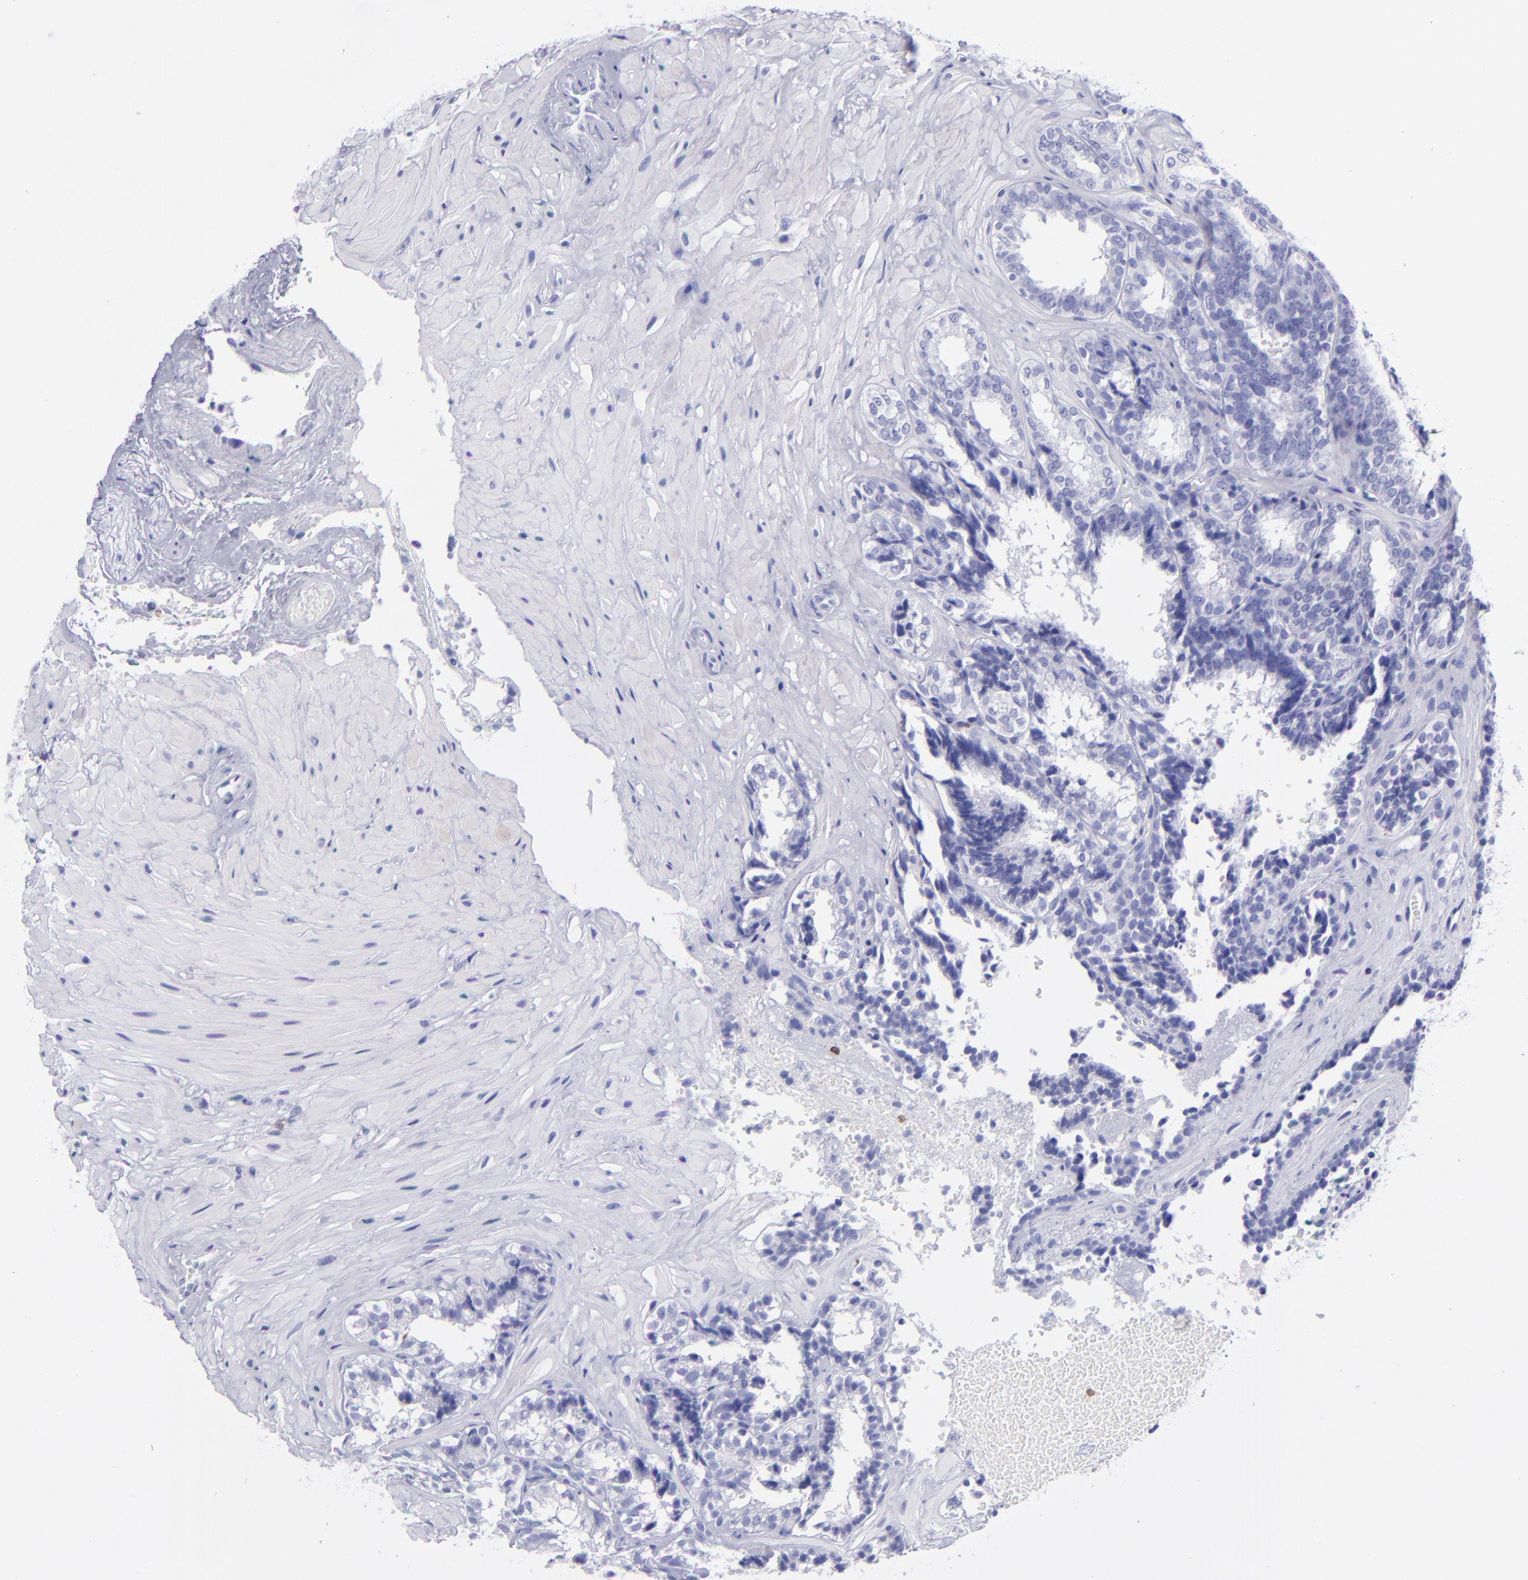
{"staining": {"intensity": "negative", "quantity": "none", "location": "none"}, "tissue": "seminal vesicle", "cell_type": "Glandular cells", "image_type": "normal", "snomed": [{"axis": "morphology", "description": "Normal tissue, NOS"}, {"axis": "topography", "description": "Seminal veicle"}], "caption": "The immunohistochemistry (IHC) photomicrograph has no significant staining in glandular cells of seminal vesicle. Brightfield microscopy of immunohistochemistry stained with DAB (3,3'-diaminobenzidine) (brown) and hematoxylin (blue), captured at high magnification.", "gene": "CD6", "patient": {"sex": "male", "age": 26}}